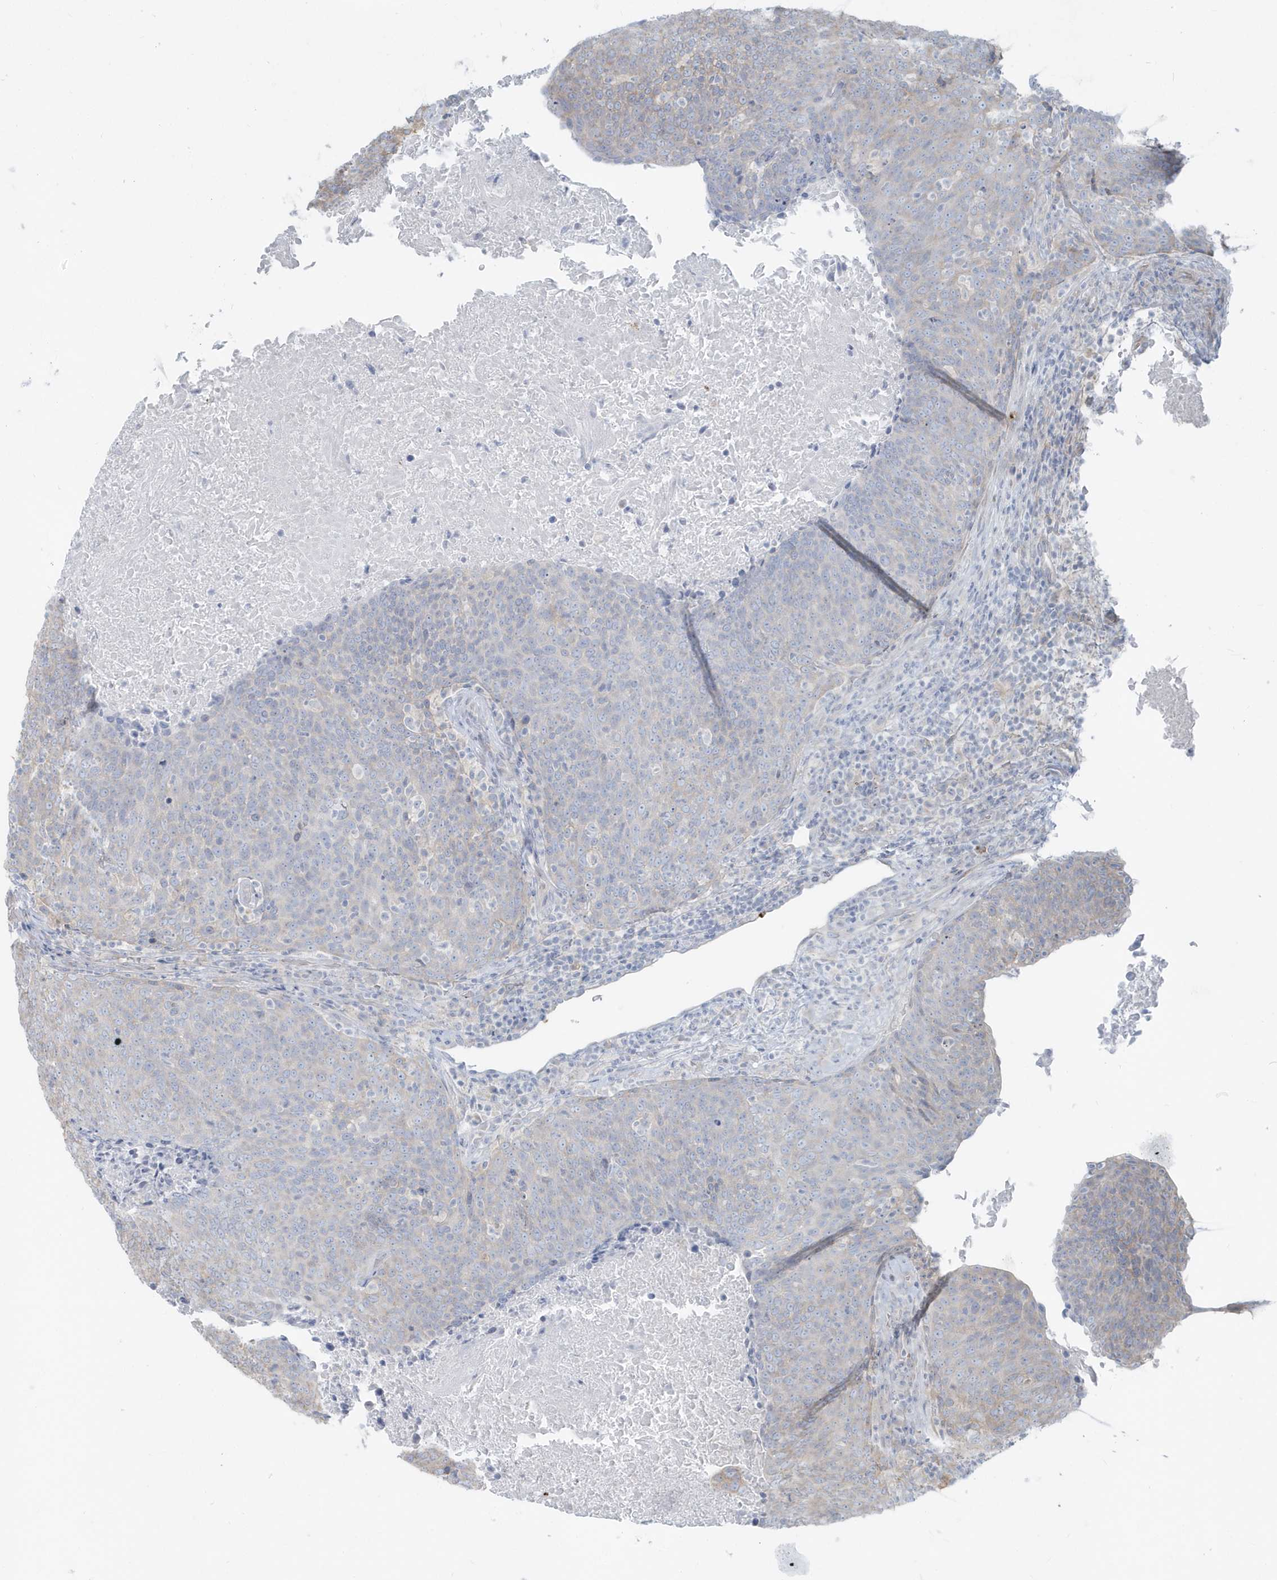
{"staining": {"intensity": "negative", "quantity": "none", "location": "none"}, "tissue": "head and neck cancer", "cell_type": "Tumor cells", "image_type": "cancer", "snomed": [{"axis": "morphology", "description": "Squamous cell carcinoma, NOS"}, {"axis": "morphology", "description": "Squamous cell carcinoma, metastatic, NOS"}, {"axis": "topography", "description": "Lymph node"}, {"axis": "topography", "description": "Head-Neck"}], "caption": "The IHC histopathology image has no significant staining in tumor cells of head and neck squamous cell carcinoma tissue.", "gene": "CCNJ", "patient": {"sex": "male", "age": 62}}